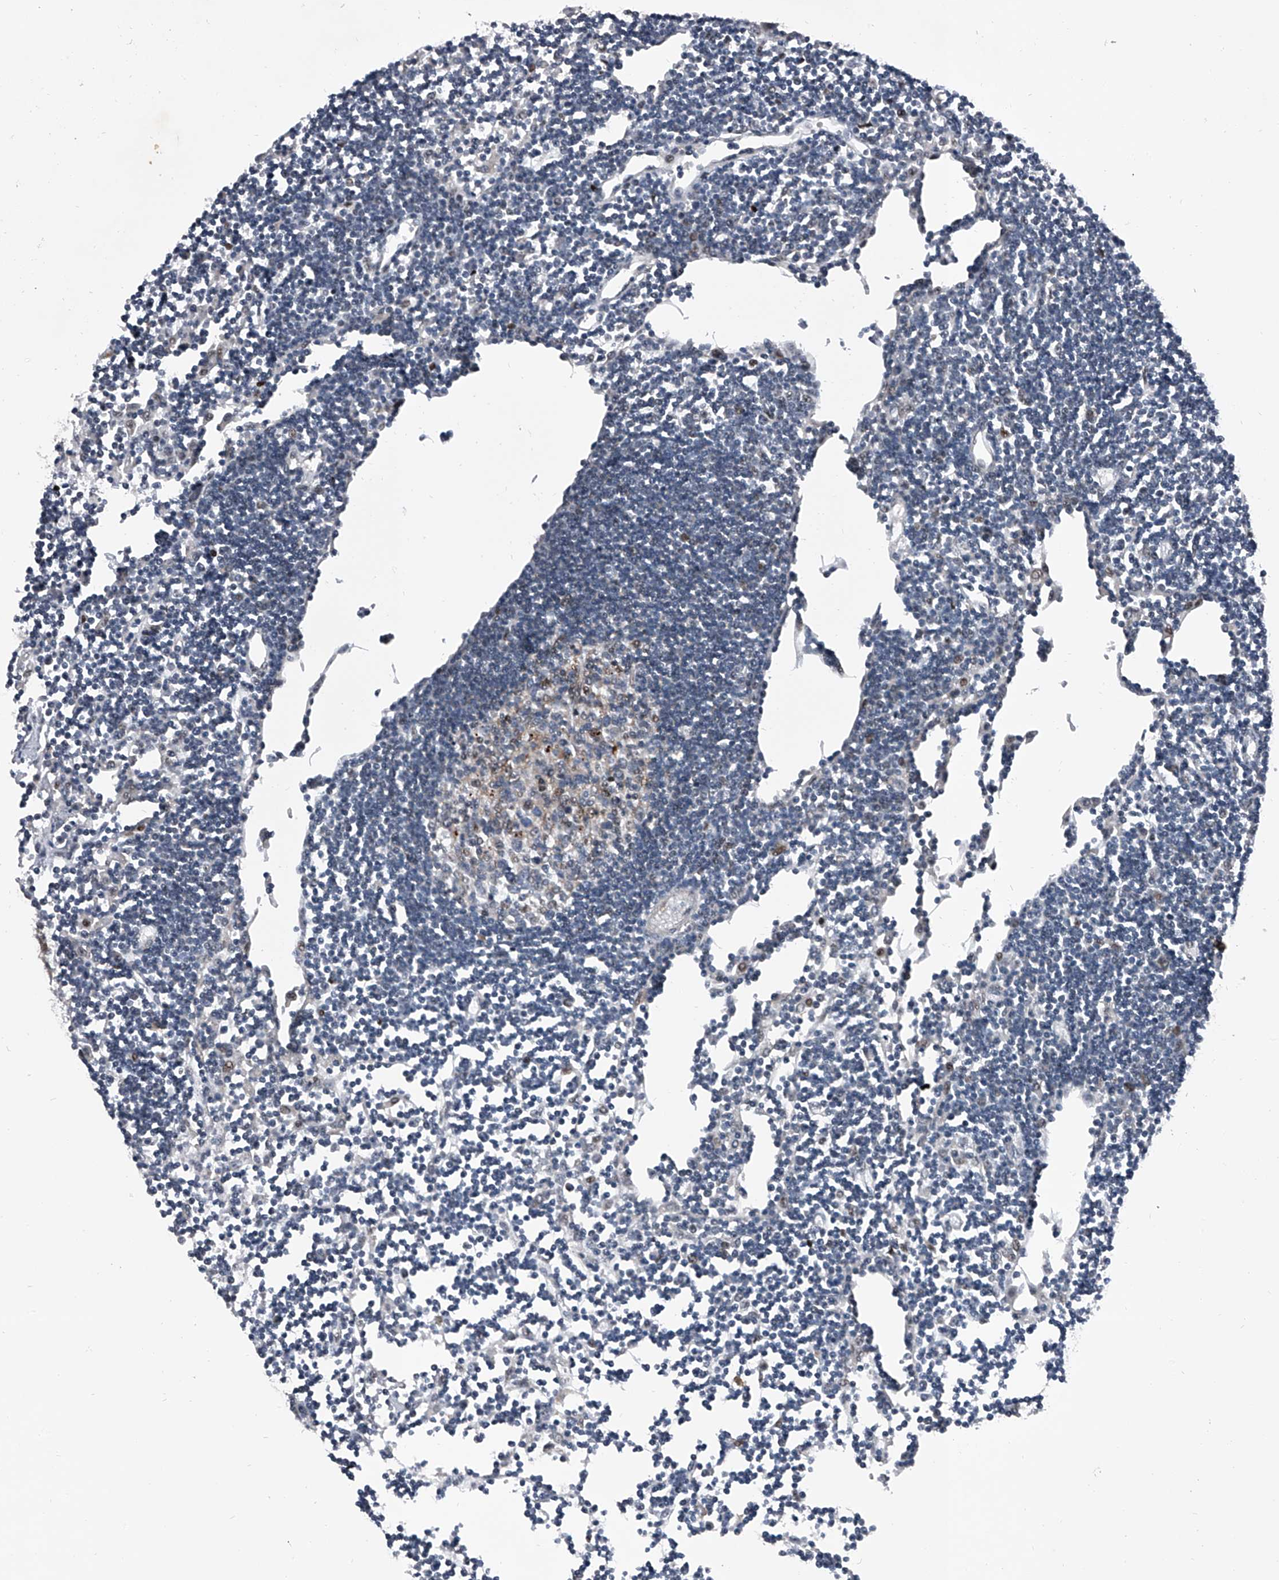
{"staining": {"intensity": "negative", "quantity": "none", "location": "none"}, "tissue": "lymph node", "cell_type": "Germinal center cells", "image_type": "normal", "snomed": [{"axis": "morphology", "description": "Normal tissue, NOS"}, {"axis": "topography", "description": "Lymph node"}], "caption": "Photomicrograph shows no significant protein expression in germinal center cells of unremarkable lymph node.", "gene": "ELK4", "patient": {"sex": "female", "age": 11}}